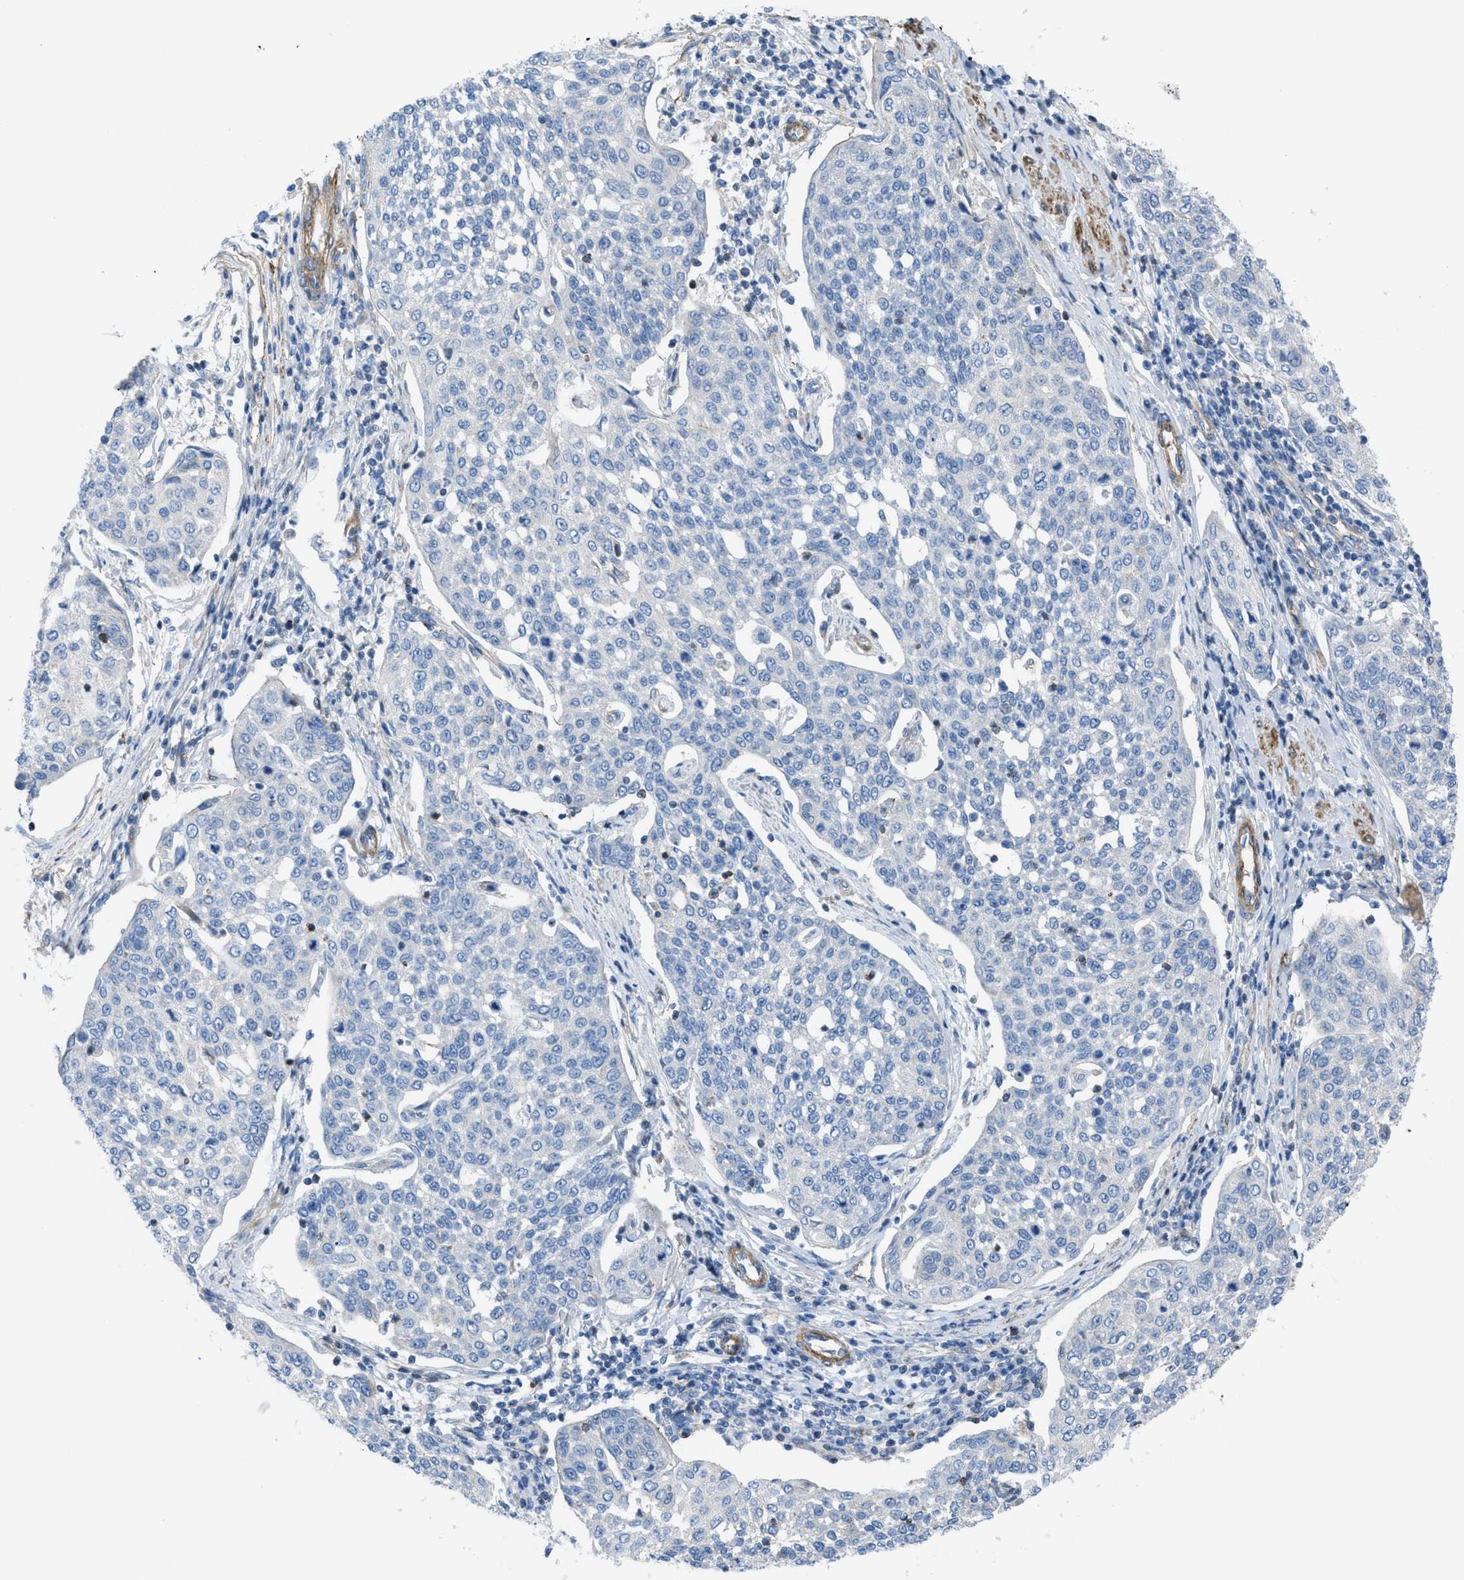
{"staining": {"intensity": "negative", "quantity": "none", "location": "none"}, "tissue": "cervical cancer", "cell_type": "Tumor cells", "image_type": "cancer", "snomed": [{"axis": "morphology", "description": "Squamous cell carcinoma, NOS"}, {"axis": "topography", "description": "Cervix"}], "caption": "Tumor cells show no significant protein expression in cervical squamous cell carcinoma.", "gene": "KCNH7", "patient": {"sex": "female", "age": 34}}